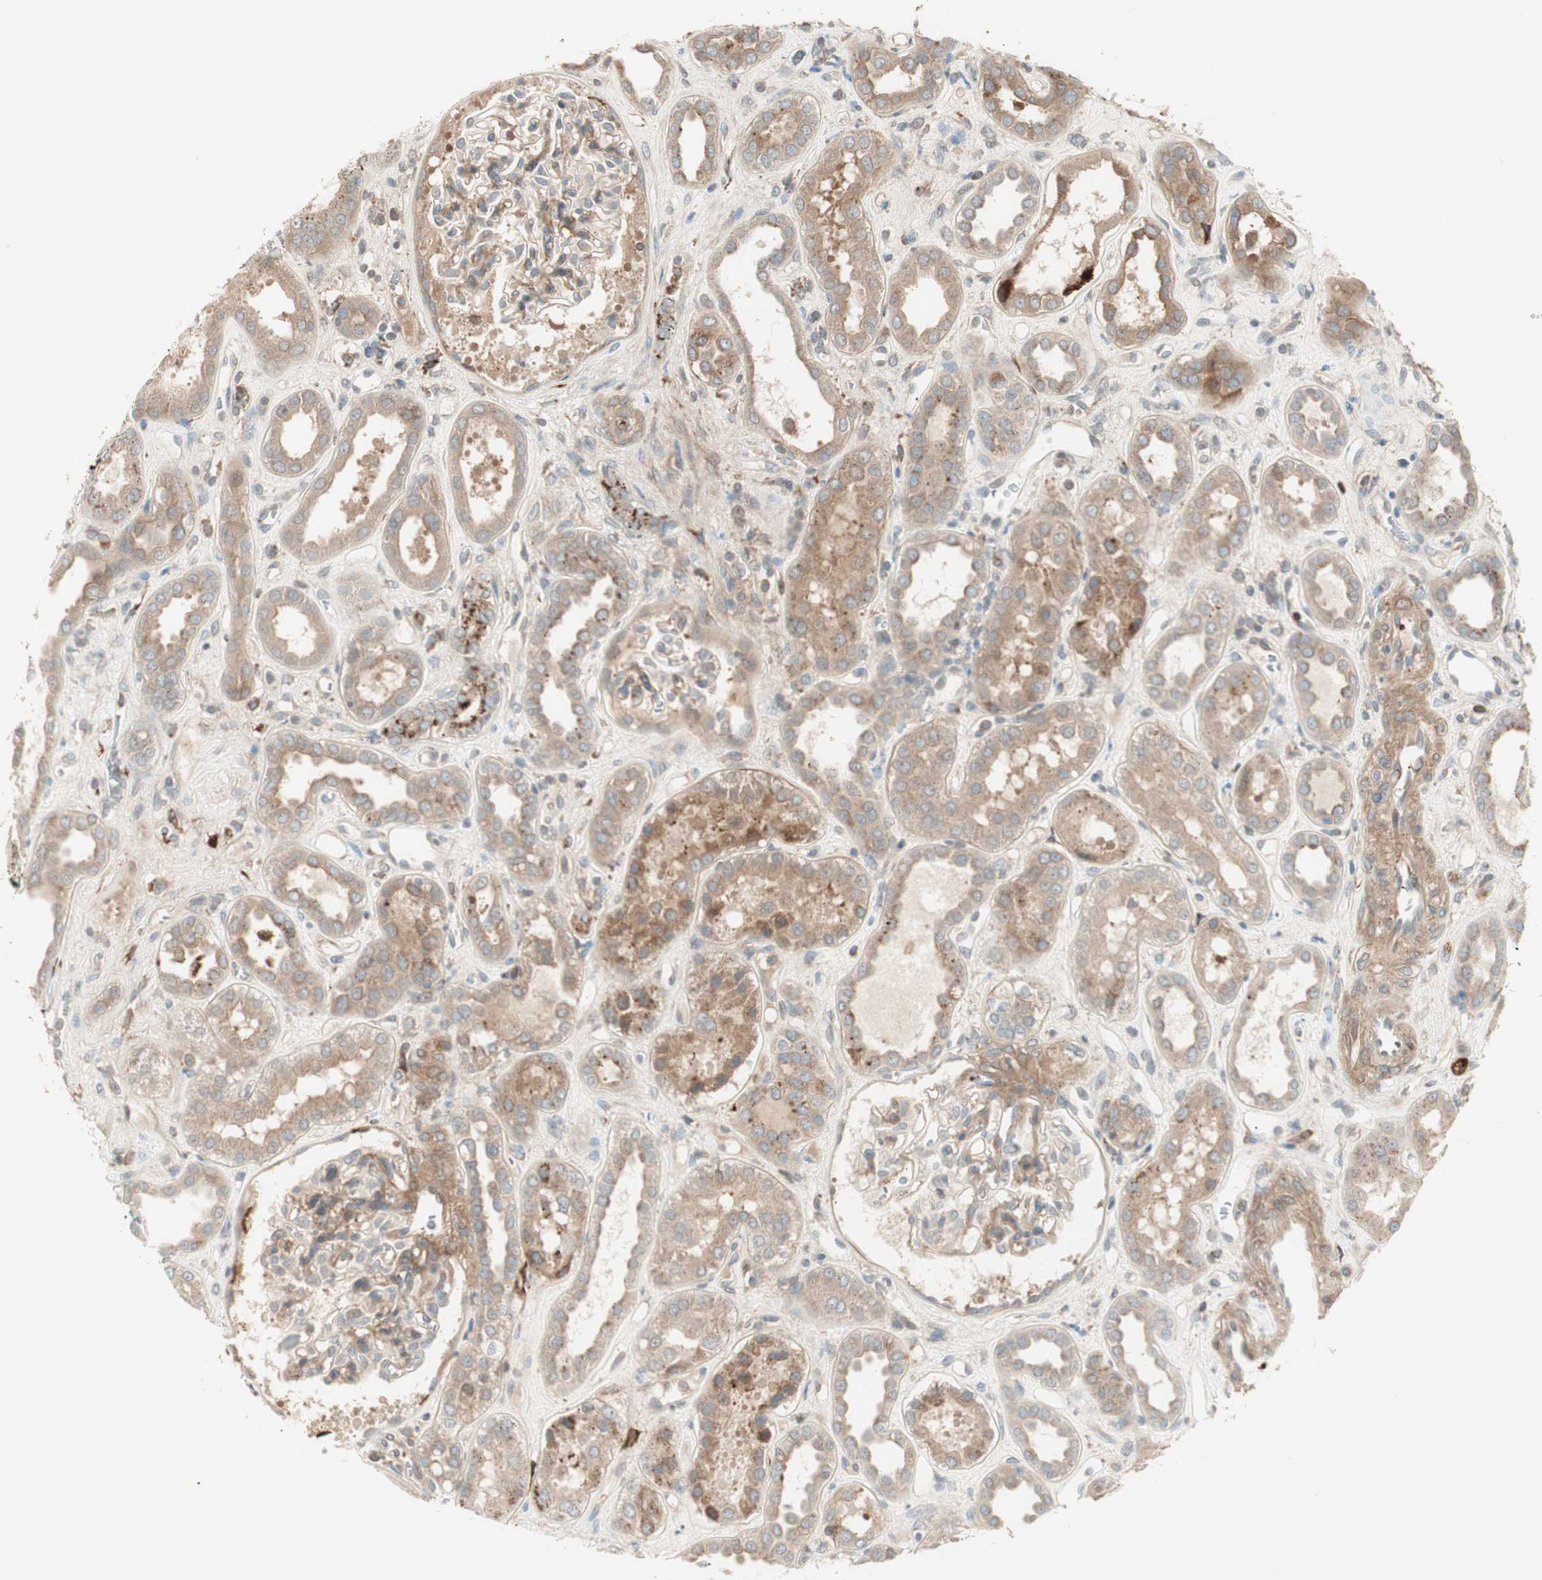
{"staining": {"intensity": "weak", "quantity": "25%-75%", "location": "cytoplasmic/membranous"}, "tissue": "kidney", "cell_type": "Cells in glomeruli", "image_type": "normal", "snomed": [{"axis": "morphology", "description": "Normal tissue, NOS"}, {"axis": "topography", "description": "Kidney"}], "caption": "Immunohistochemical staining of benign human kidney reveals 25%-75% levels of weak cytoplasmic/membranous protein staining in approximately 25%-75% of cells in glomeruli.", "gene": "SFRP1", "patient": {"sex": "male", "age": 59}}